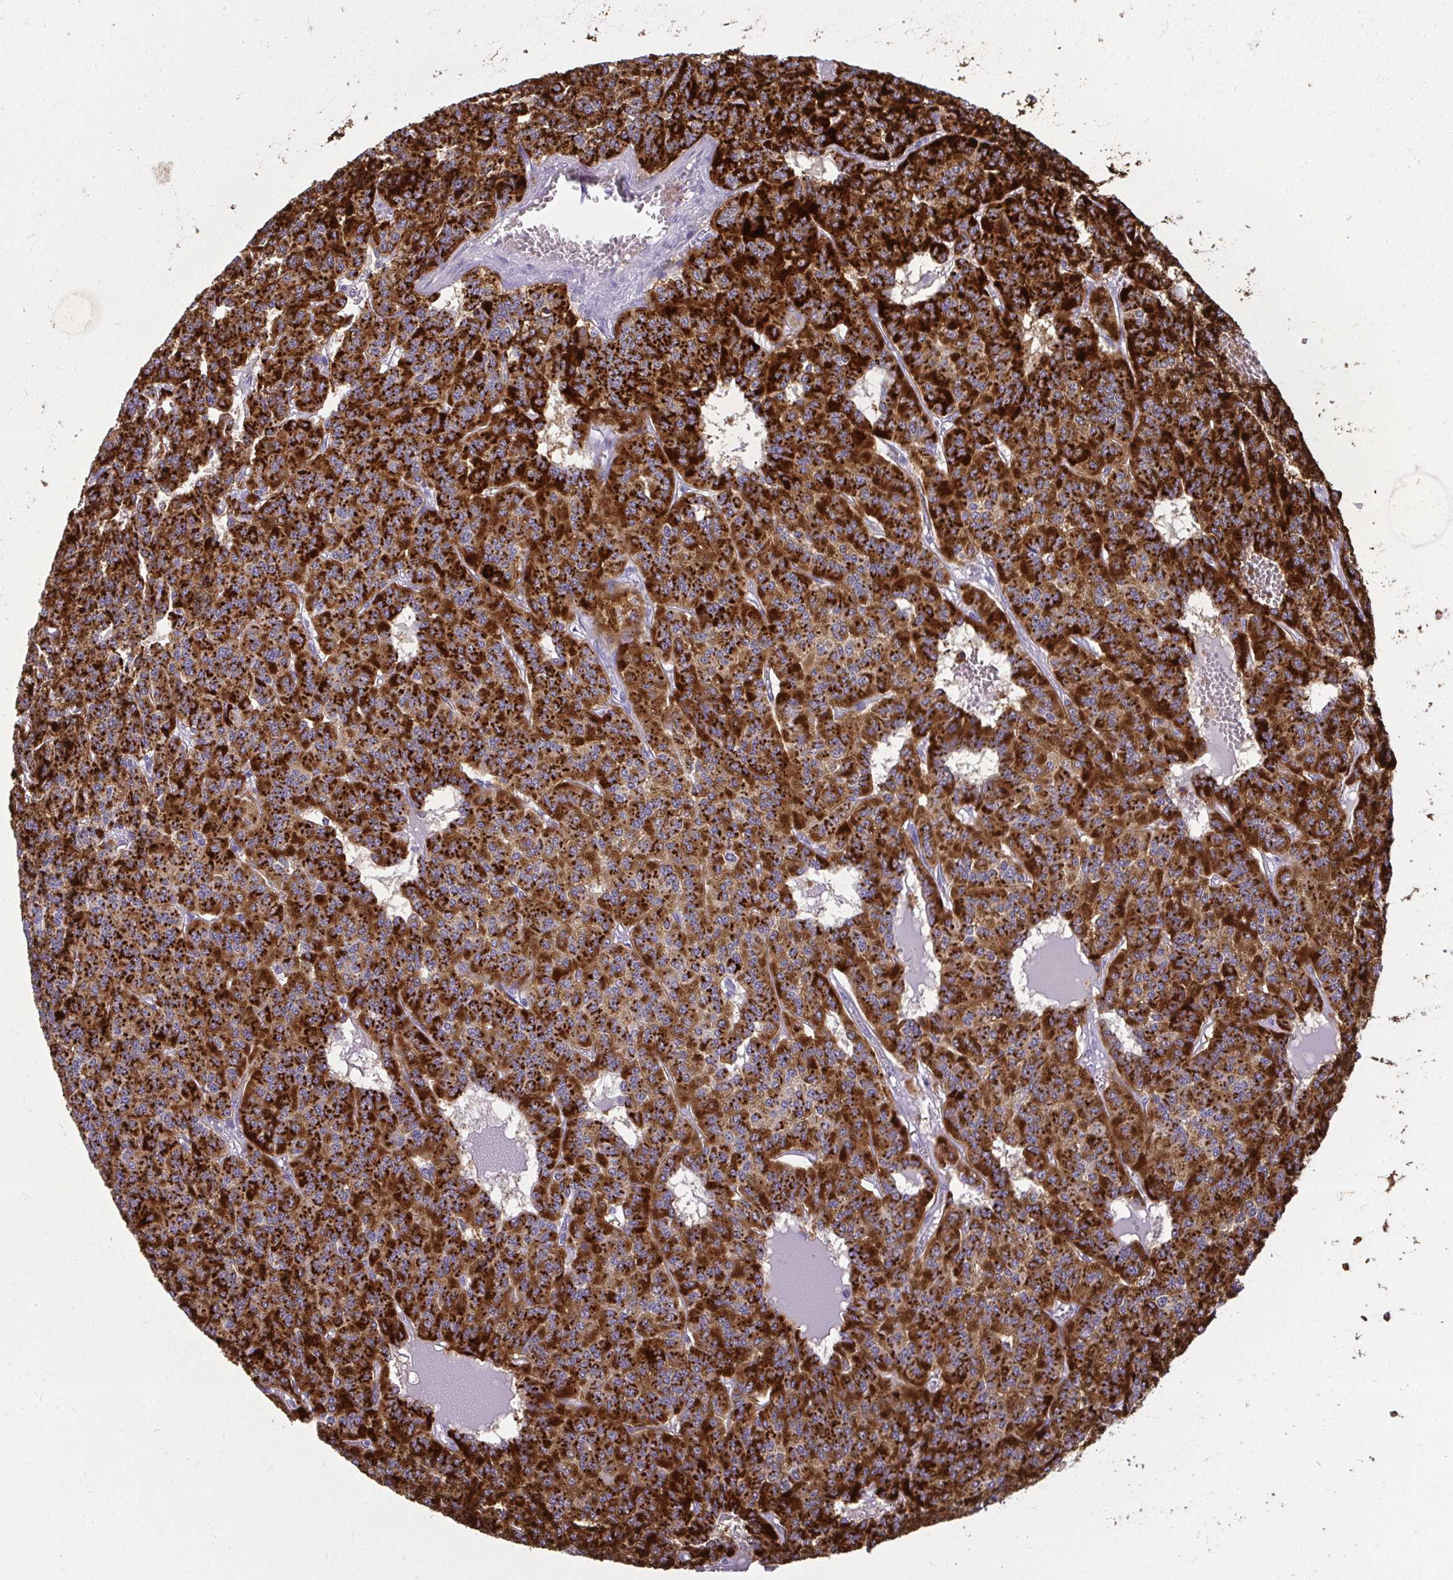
{"staining": {"intensity": "strong", "quantity": ">75%", "location": "cytoplasmic/membranous"}, "tissue": "carcinoid", "cell_type": "Tumor cells", "image_type": "cancer", "snomed": [{"axis": "morphology", "description": "Carcinoid, malignant, NOS"}, {"axis": "topography", "description": "Lung"}], "caption": "Approximately >75% of tumor cells in human carcinoid reveal strong cytoplasmic/membranous protein positivity as visualized by brown immunohistochemical staining.", "gene": "ODF1", "patient": {"sex": "female", "age": 71}}